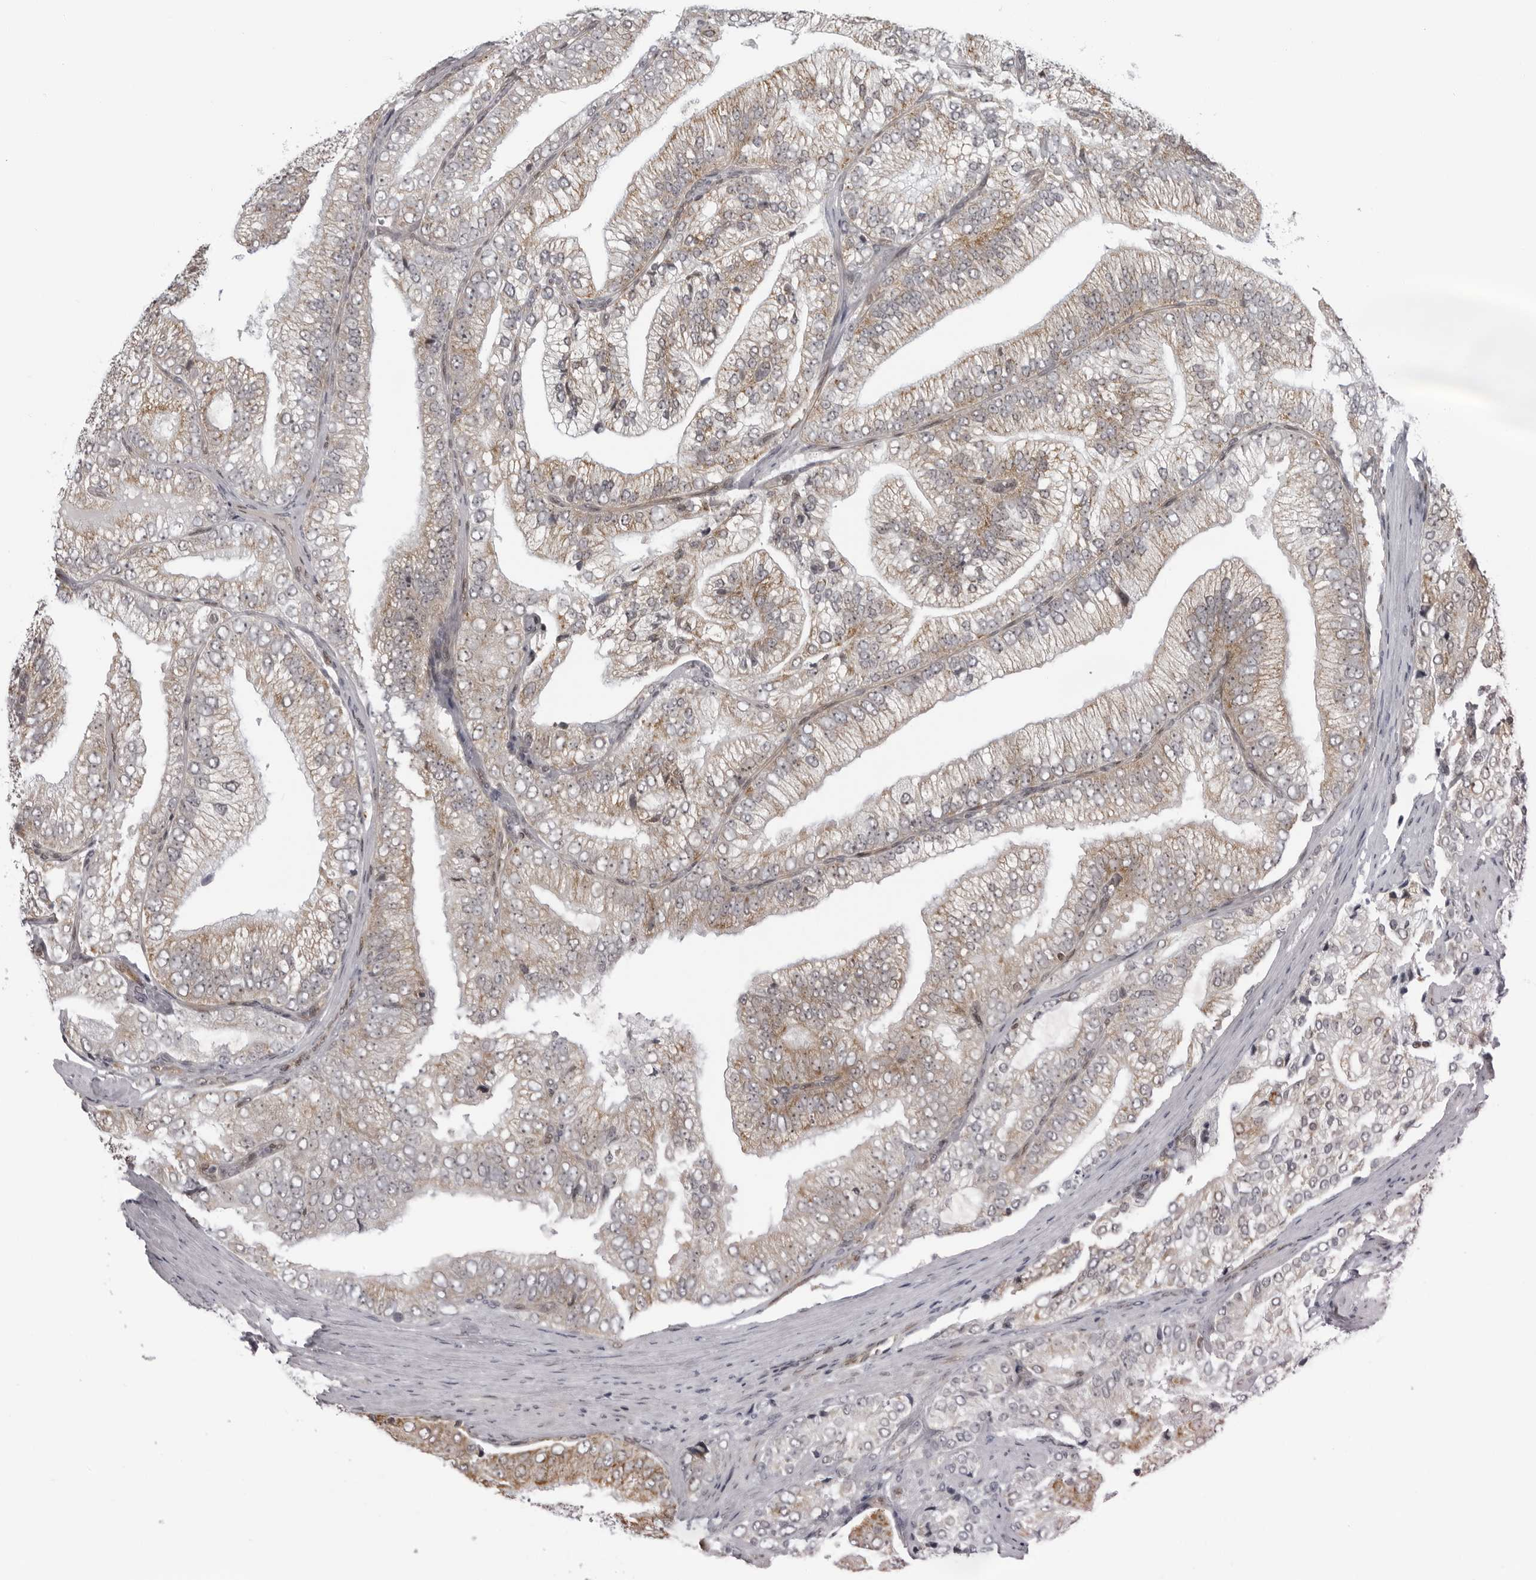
{"staining": {"intensity": "moderate", "quantity": ">75%", "location": "cytoplasmic/membranous"}, "tissue": "prostate cancer", "cell_type": "Tumor cells", "image_type": "cancer", "snomed": [{"axis": "morphology", "description": "Adenocarcinoma, High grade"}, {"axis": "topography", "description": "Prostate"}], "caption": "Immunohistochemical staining of human prostate cancer (high-grade adenocarcinoma) exhibits medium levels of moderate cytoplasmic/membranous staining in approximately >75% of tumor cells.", "gene": "MAPK12", "patient": {"sex": "male", "age": 58}}